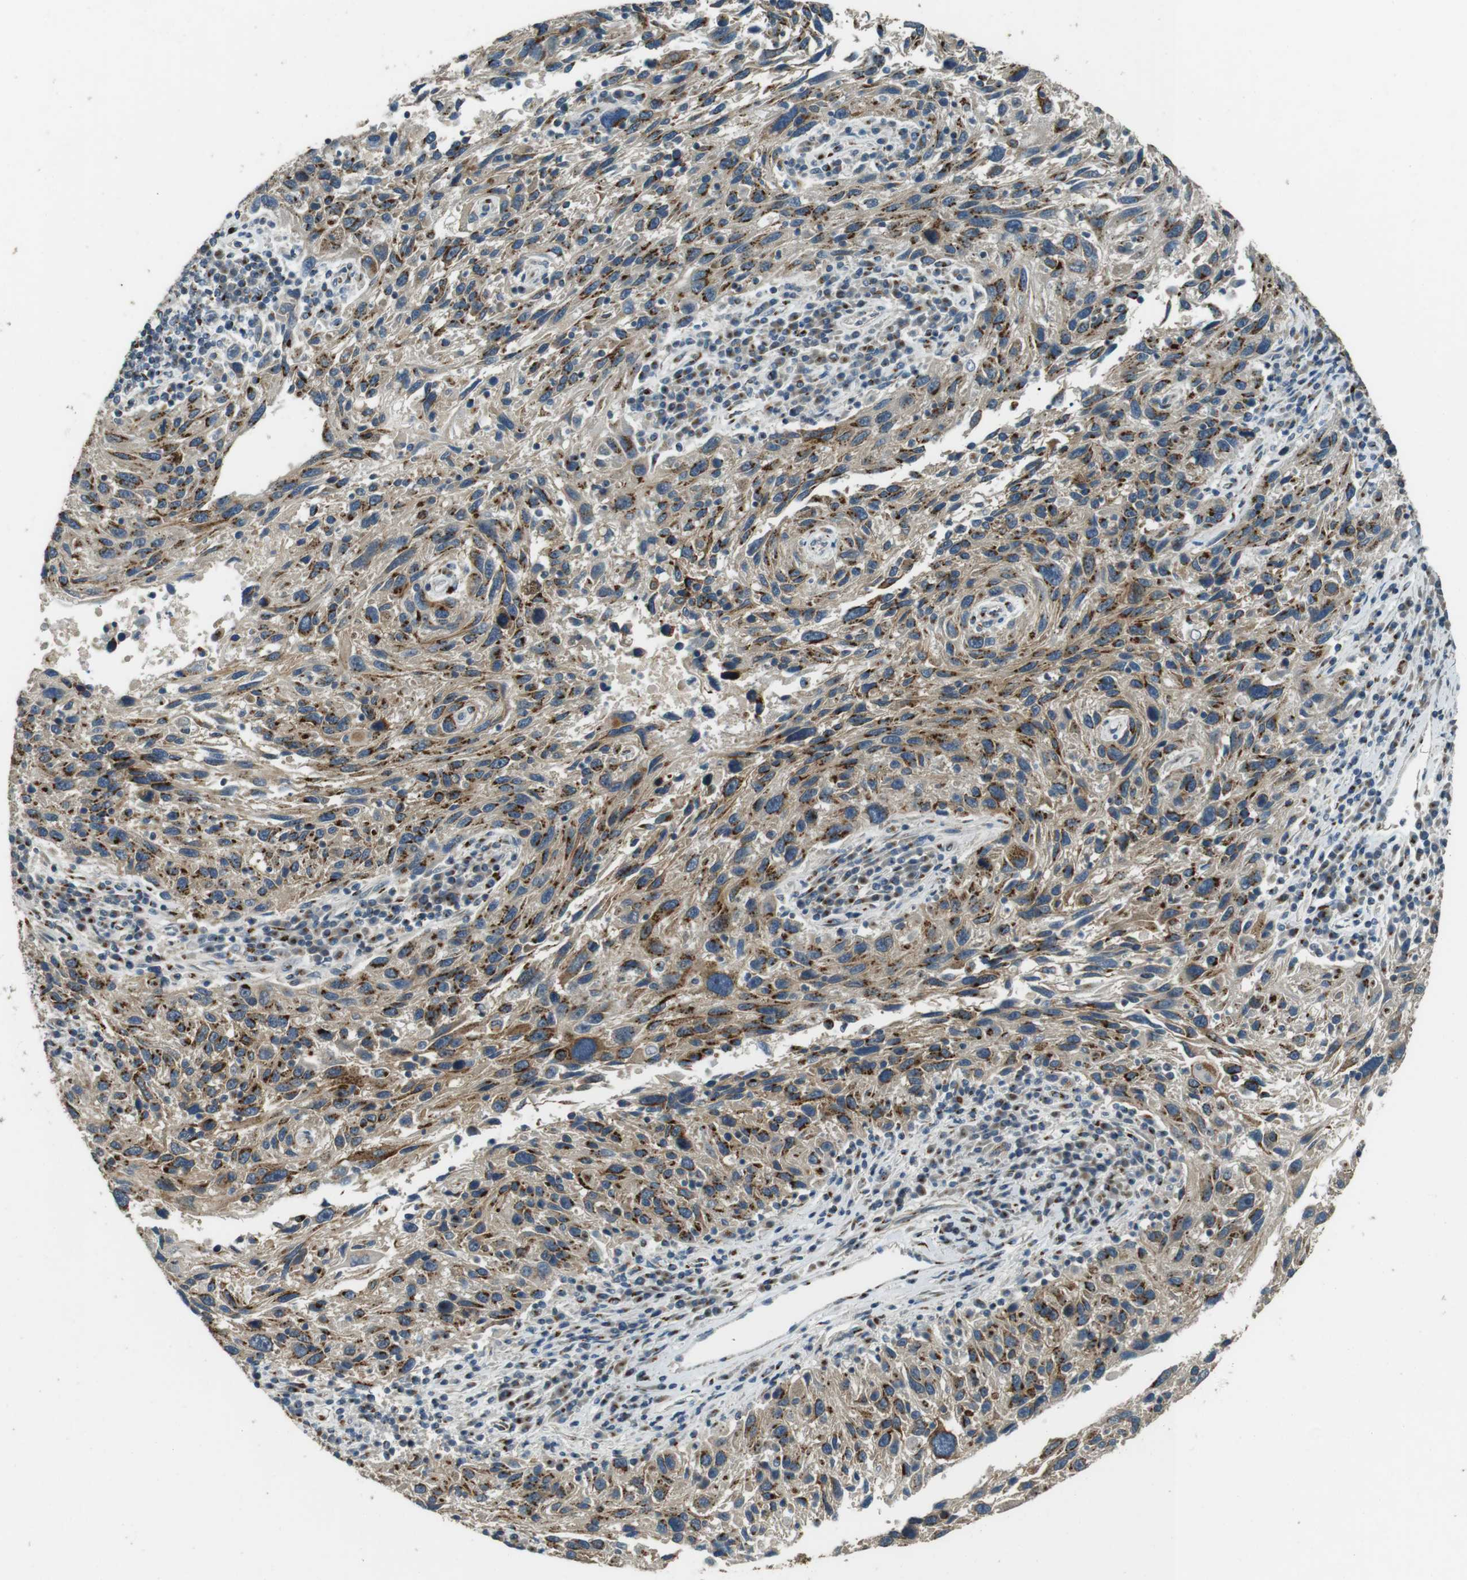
{"staining": {"intensity": "moderate", "quantity": ">75%", "location": "cytoplasmic/membranous"}, "tissue": "melanoma", "cell_type": "Tumor cells", "image_type": "cancer", "snomed": [{"axis": "morphology", "description": "Malignant melanoma, NOS"}, {"axis": "topography", "description": "Skin"}], "caption": "Human malignant melanoma stained with a protein marker exhibits moderate staining in tumor cells.", "gene": "TMEM115", "patient": {"sex": "male", "age": 53}}